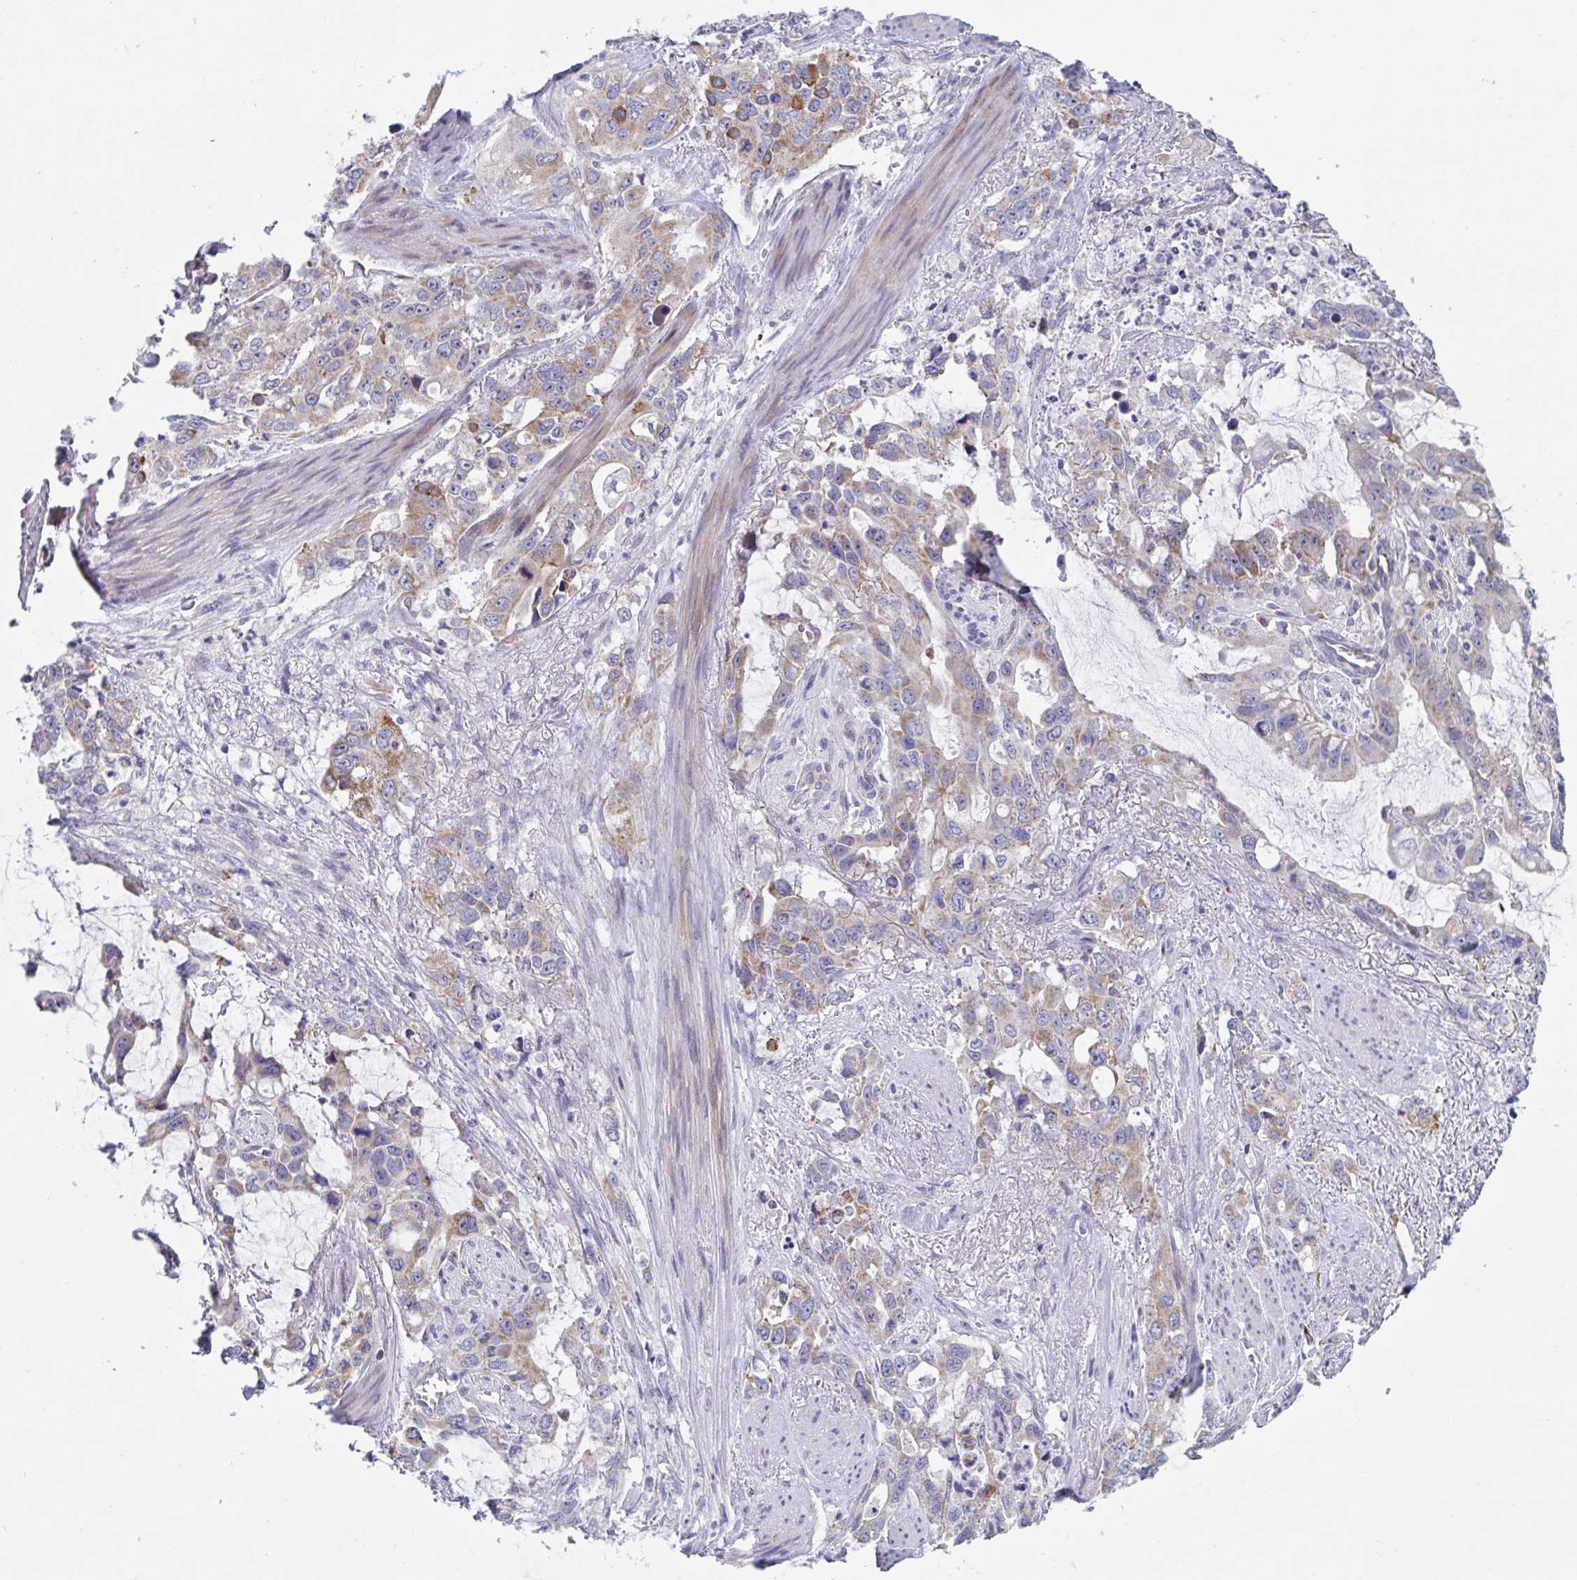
{"staining": {"intensity": "moderate", "quantity": "25%-75%", "location": "cytoplasmic/membranous"}, "tissue": "stomach cancer", "cell_type": "Tumor cells", "image_type": "cancer", "snomed": [{"axis": "morphology", "description": "Adenocarcinoma, NOS"}, {"axis": "topography", "description": "Stomach, upper"}], "caption": "Immunohistochemical staining of stomach adenocarcinoma exhibits medium levels of moderate cytoplasmic/membranous expression in approximately 25%-75% of tumor cells.", "gene": "MRPL53", "patient": {"sex": "male", "age": 85}}